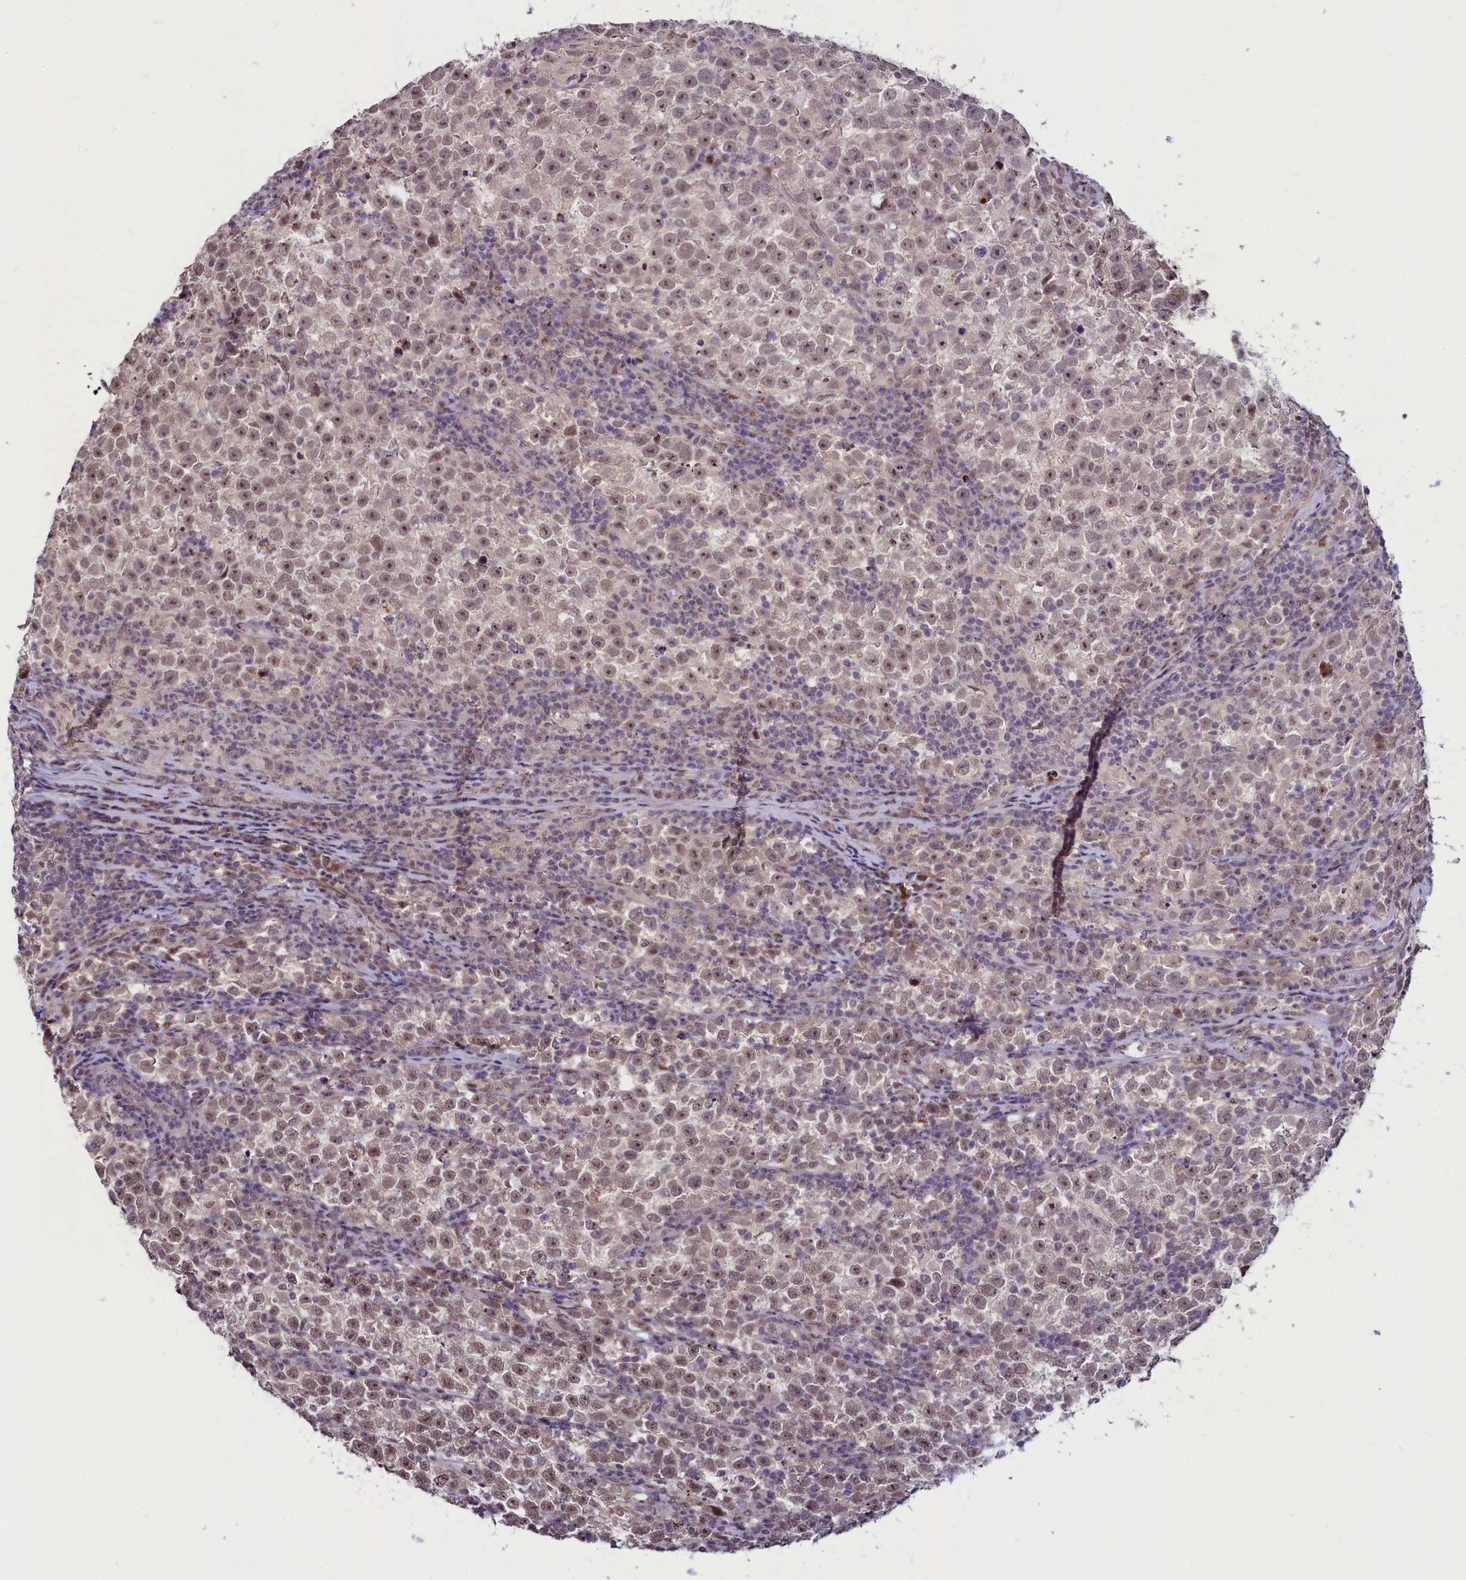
{"staining": {"intensity": "moderate", "quantity": ">75%", "location": "nuclear"}, "tissue": "testis cancer", "cell_type": "Tumor cells", "image_type": "cancer", "snomed": [{"axis": "morphology", "description": "Normal tissue, NOS"}, {"axis": "morphology", "description": "Seminoma, NOS"}, {"axis": "topography", "description": "Testis"}], "caption": "The micrograph demonstrates staining of seminoma (testis), revealing moderate nuclear protein positivity (brown color) within tumor cells.", "gene": "ANKS3", "patient": {"sex": "male", "age": 43}}